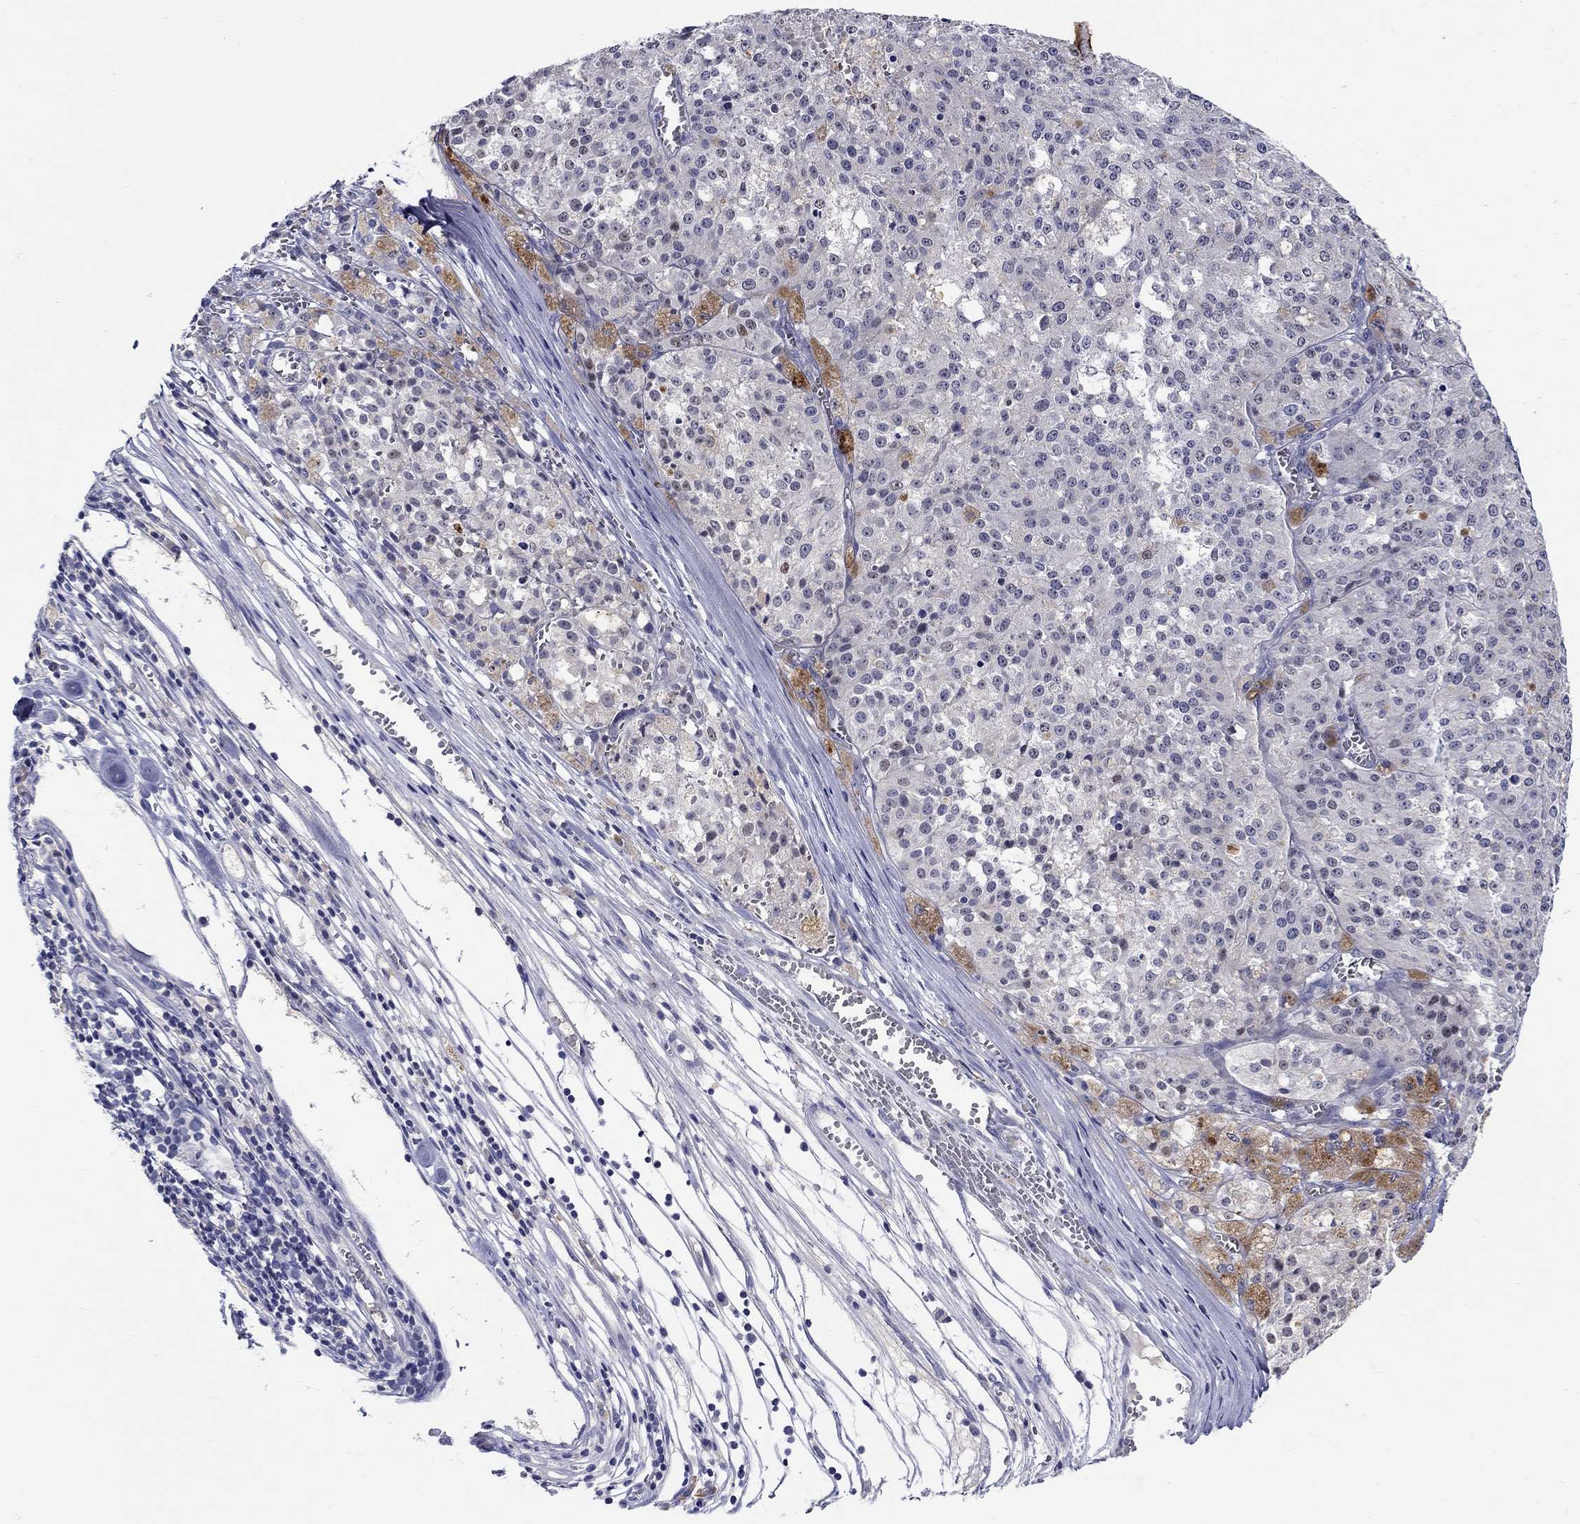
{"staining": {"intensity": "negative", "quantity": "none", "location": "none"}, "tissue": "melanoma", "cell_type": "Tumor cells", "image_type": "cancer", "snomed": [{"axis": "morphology", "description": "Malignant melanoma, Metastatic site"}, {"axis": "topography", "description": "Lymph node"}], "caption": "High magnification brightfield microscopy of melanoma stained with DAB (brown) and counterstained with hematoxylin (blue): tumor cells show no significant expression.", "gene": "SLC30A3", "patient": {"sex": "female", "age": 64}}